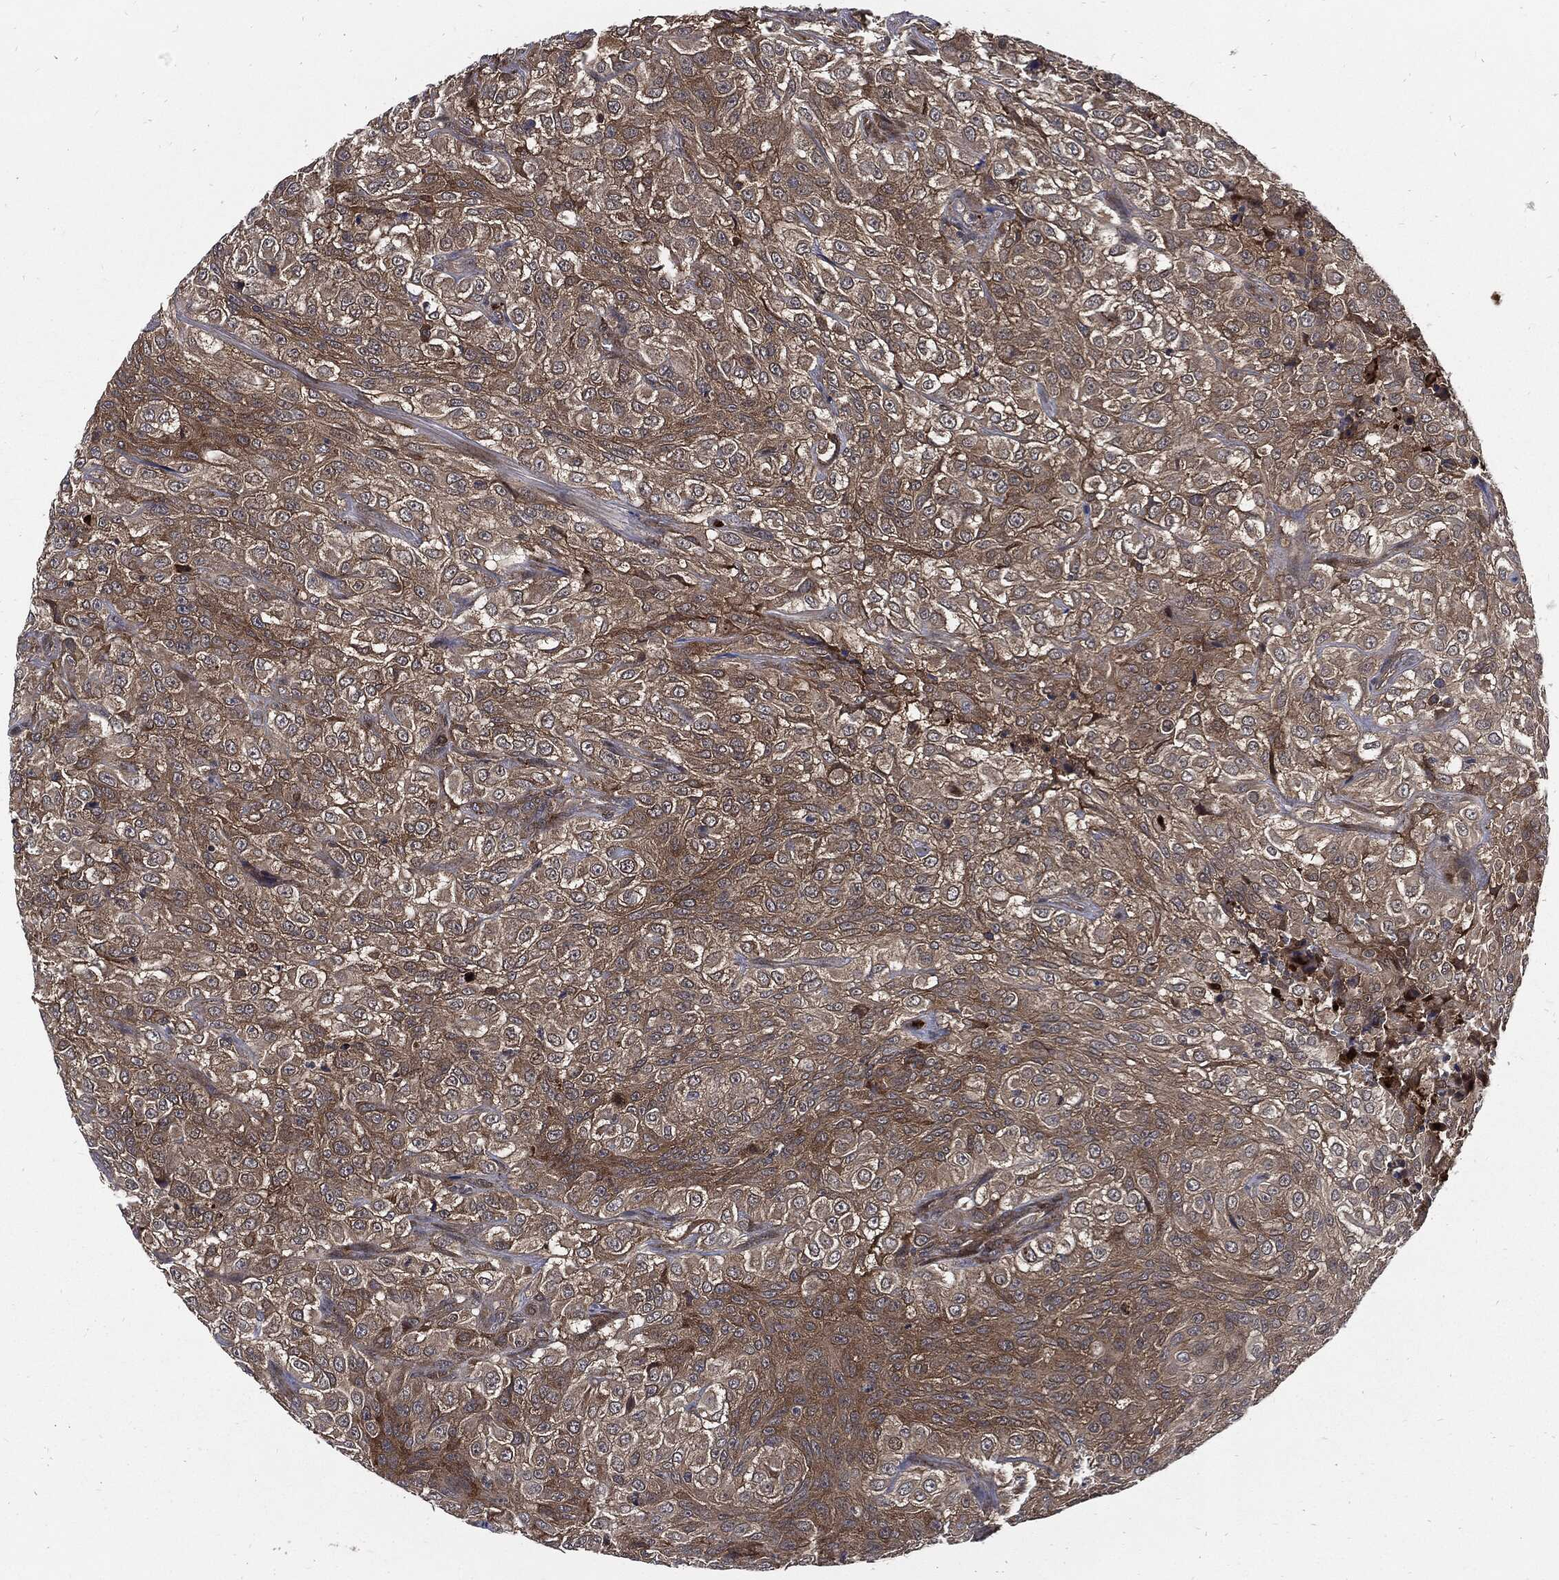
{"staining": {"intensity": "strong", "quantity": "<25%", "location": "cytoplasmic/membranous"}, "tissue": "urothelial cancer", "cell_type": "Tumor cells", "image_type": "cancer", "snomed": [{"axis": "morphology", "description": "Urothelial carcinoma, High grade"}, {"axis": "topography", "description": "Urinary bladder"}], "caption": "DAB (3,3'-diaminobenzidine) immunohistochemical staining of human urothelial carcinoma (high-grade) reveals strong cytoplasmic/membranous protein positivity in about <25% of tumor cells.", "gene": "CLU", "patient": {"sex": "male", "age": 56}}